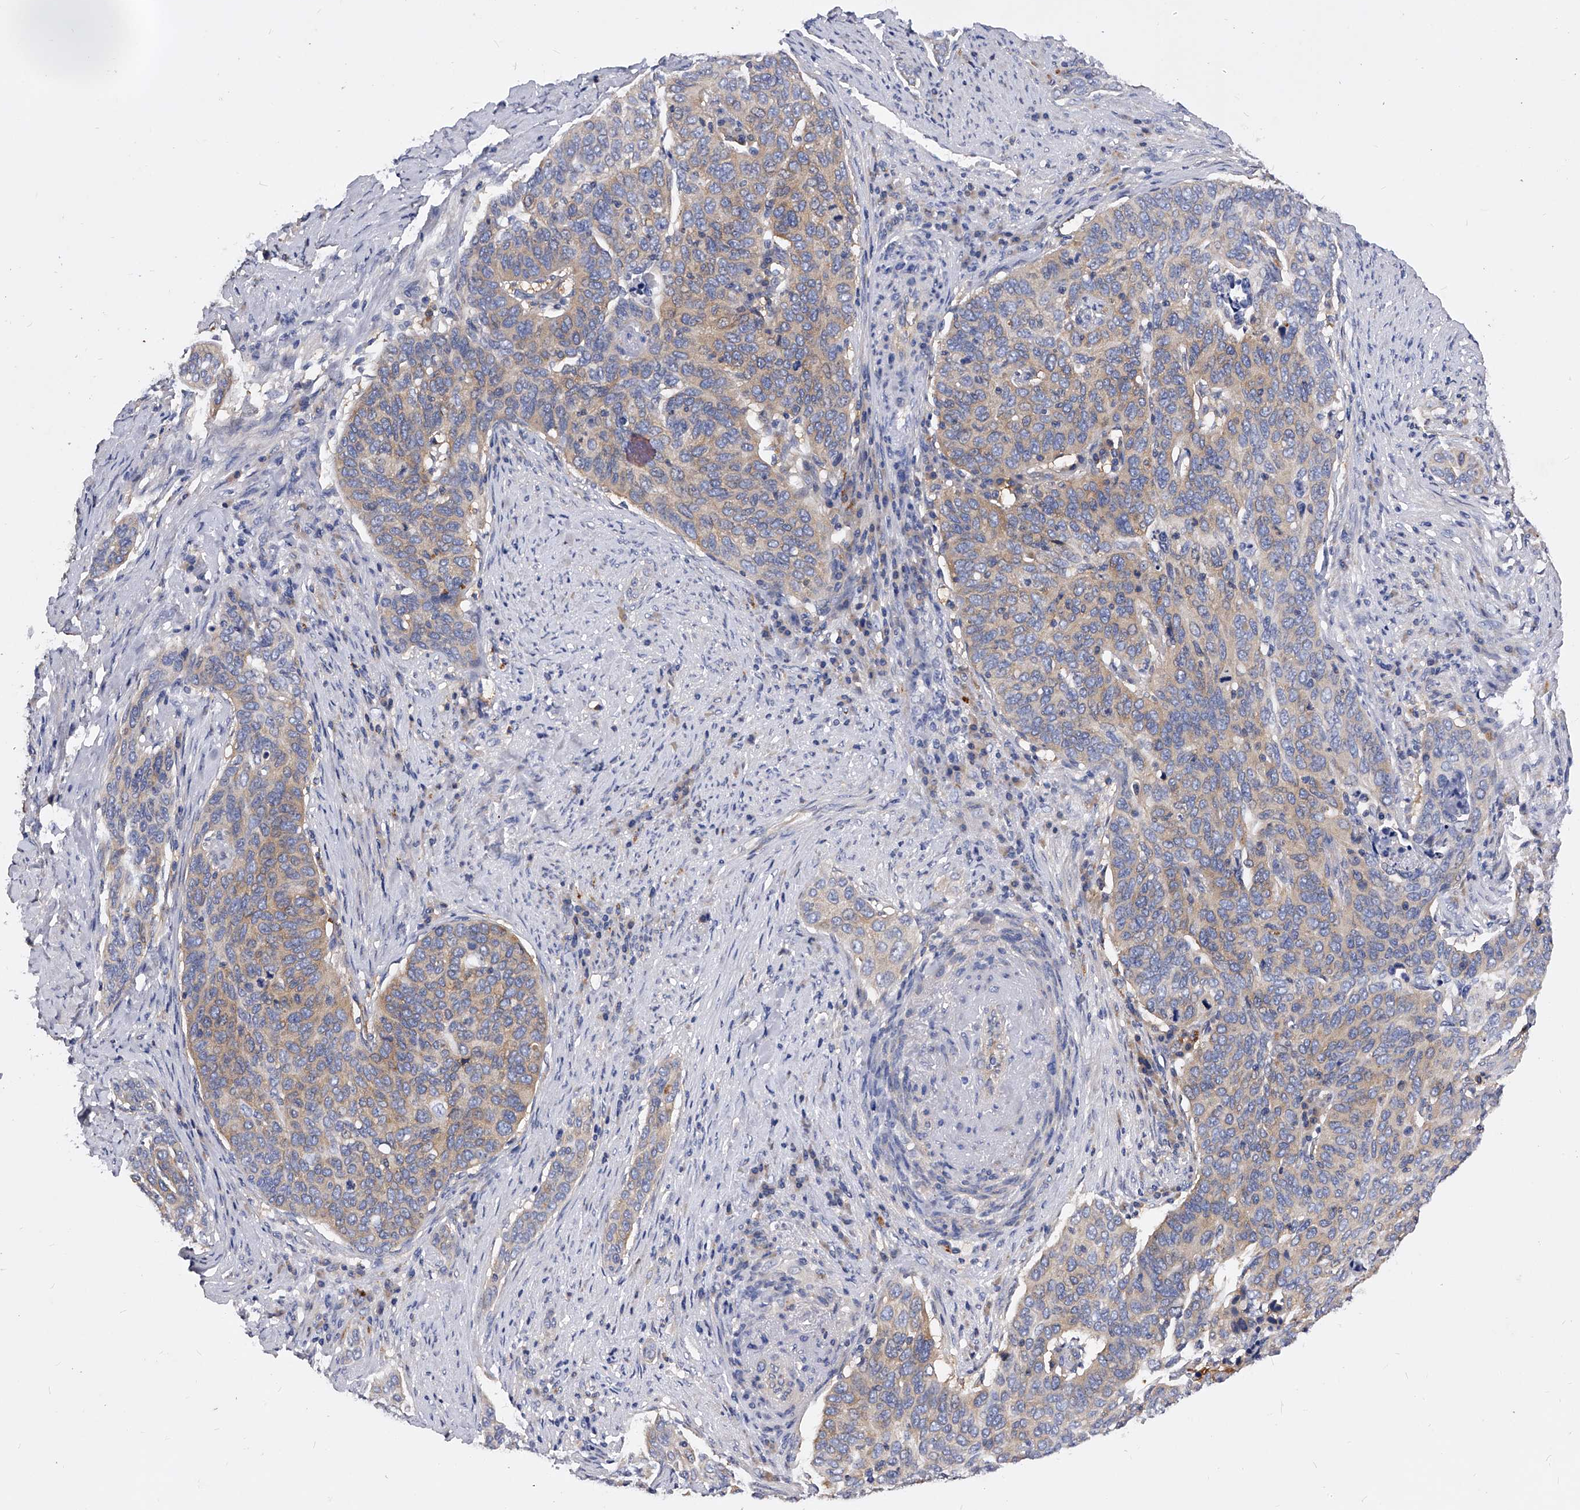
{"staining": {"intensity": "weak", "quantity": ">75%", "location": "cytoplasmic/membranous"}, "tissue": "cervical cancer", "cell_type": "Tumor cells", "image_type": "cancer", "snomed": [{"axis": "morphology", "description": "Squamous cell carcinoma, NOS"}, {"axis": "topography", "description": "Cervix"}], "caption": "Weak cytoplasmic/membranous staining is appreciated in approximately >75% of tumor cells in cervical cancer (squamous cell carcinoma).", "gene": "PPP5C", "patient": {"sex": "female", "age": 60}}